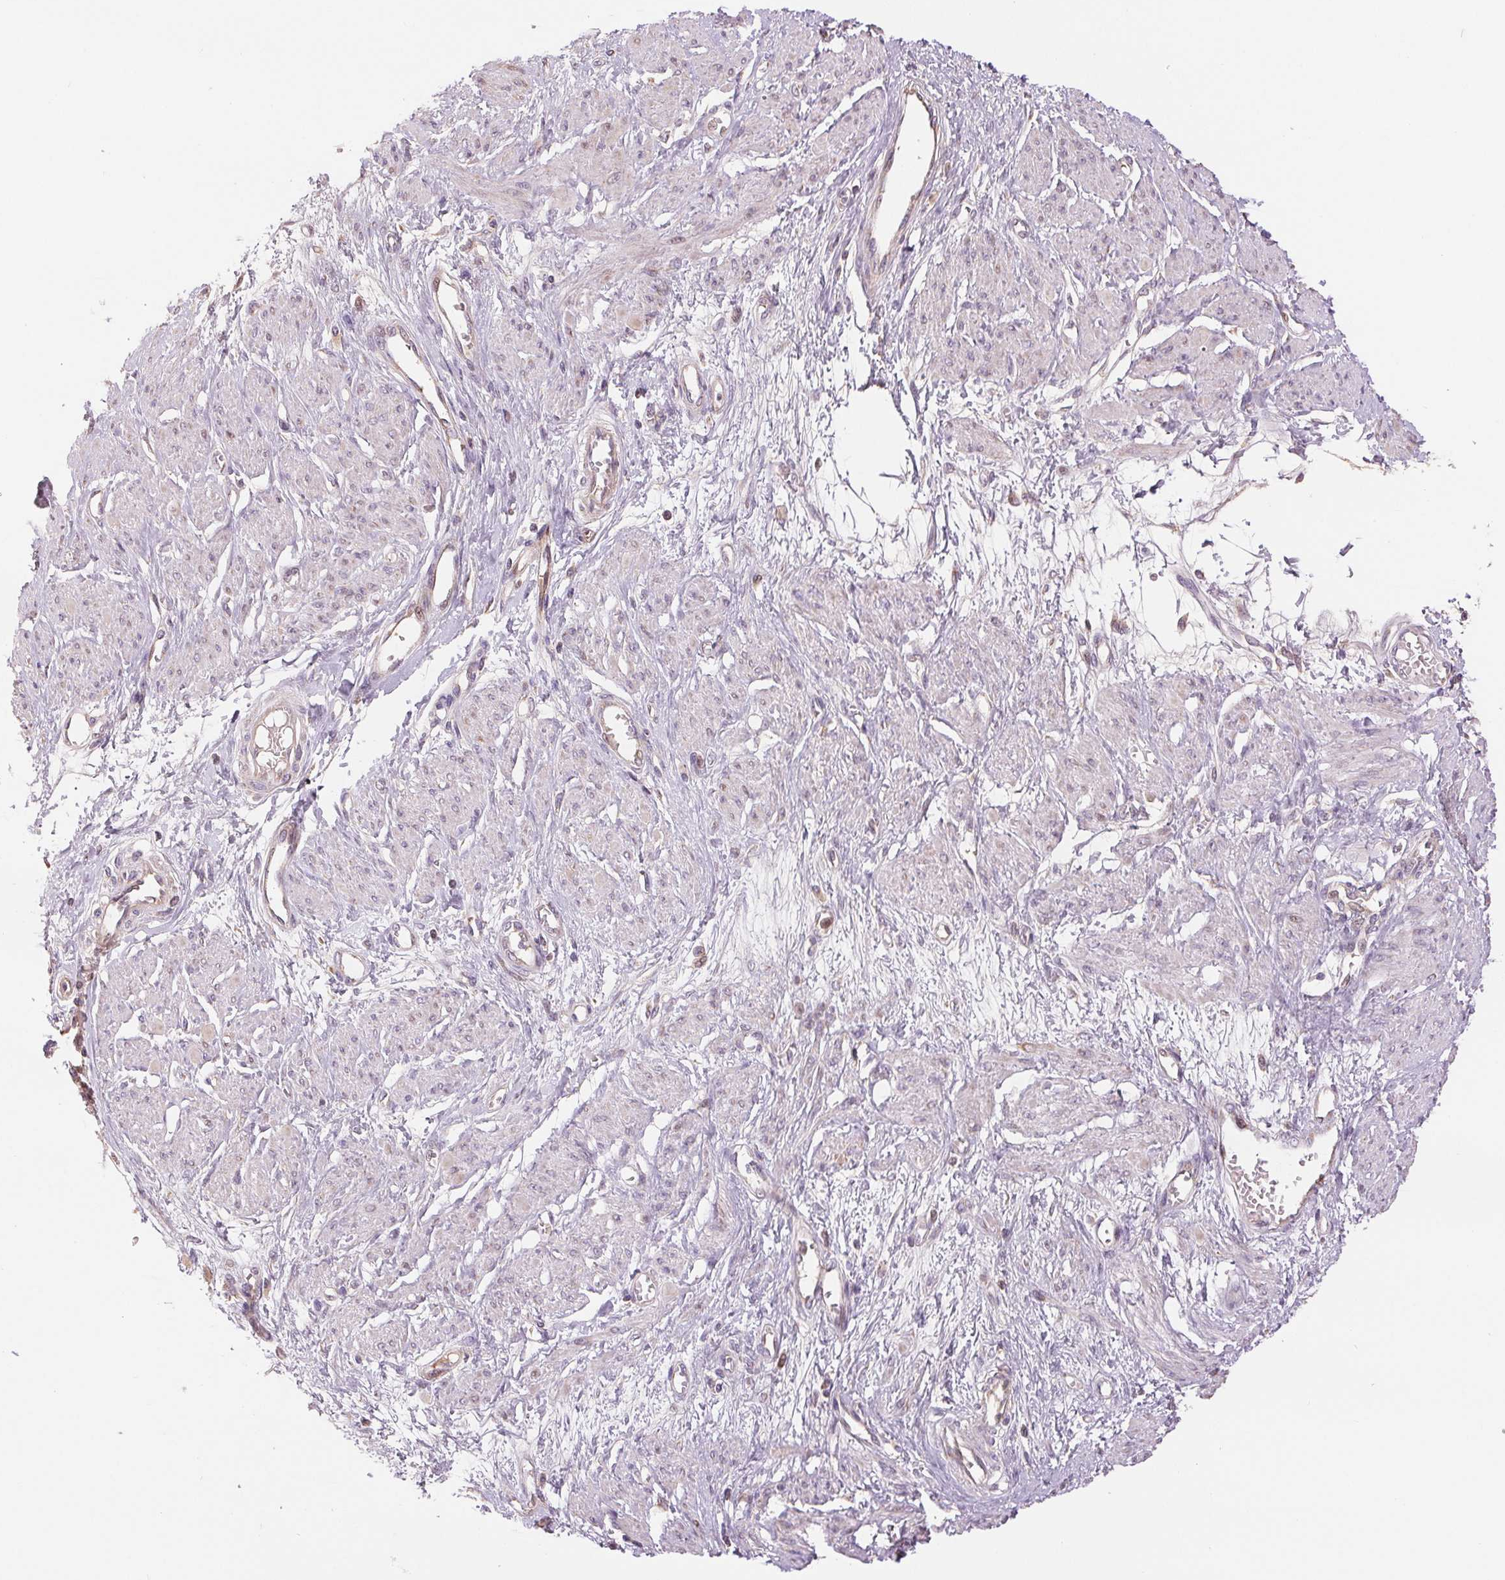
{"staining": {"intensity": "weak", "quantity": "25%-75%", "location": "cytoplasmic/membranous"}, "tissue": "smooth muscle", "cell_type": "Smooth muscle cells", "image_type": "normal", "snomed": [{"axis": "morphology", "description": "Normal tissue, NOS"}, {"axis": "topography", "description": "Smooth muscle"}, {"axis": "topography", "description": "Uterus"}], "caption": "A photomicrograph of smooth muscle stained for a protein exhibits weak cytoplasmic/membranous brown staining in smooth muscle cells.", "gene": "DGUOK", "patient": {"sex": "female", "age": 39}}